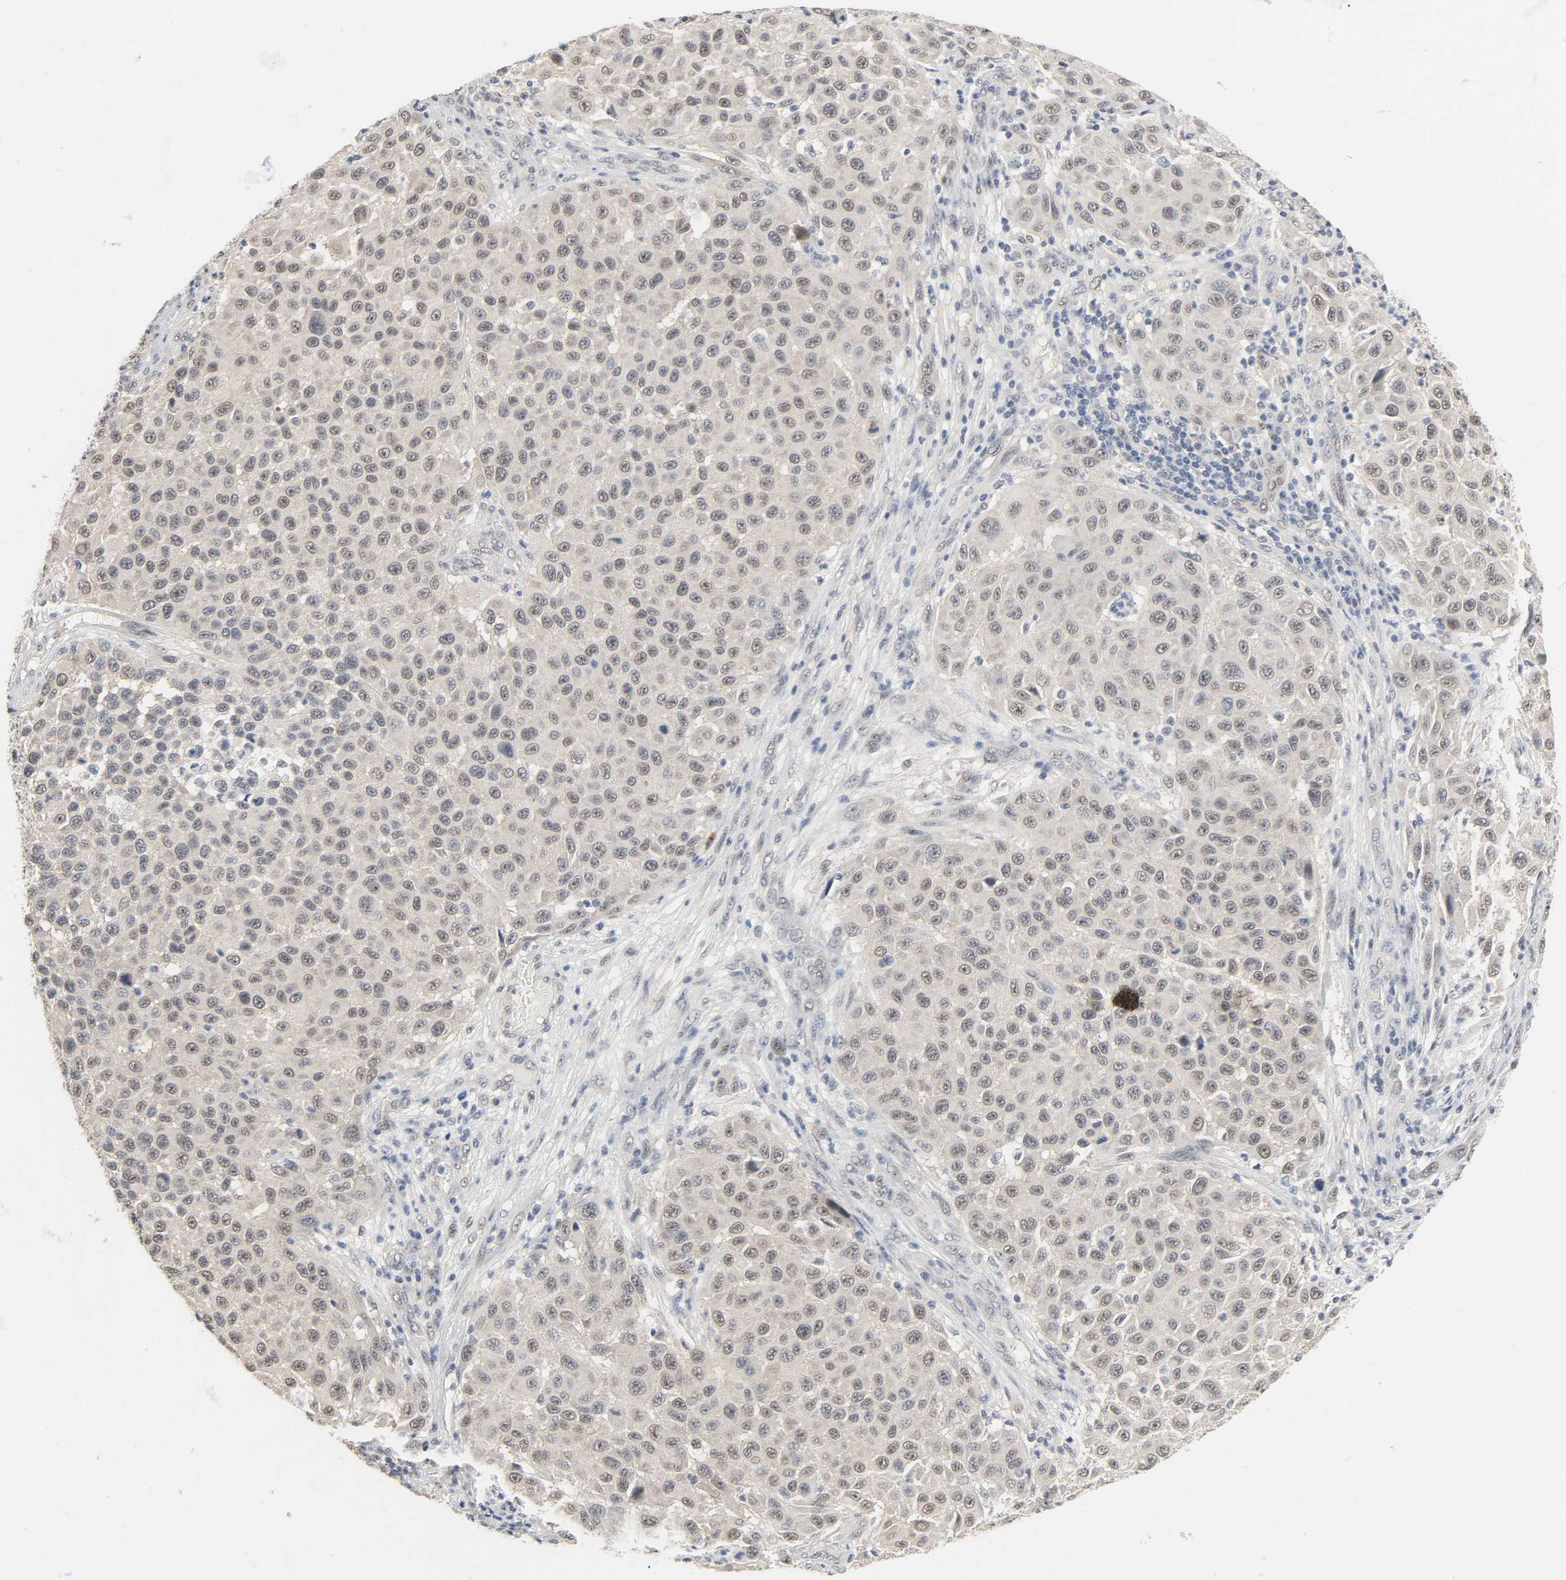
{"staining": {"intensity": "weak", "quantity": "25%-75%", "location": "cytoplasmic/membranous"}, "tissue": "melanoma", "cell_type": "Tumor cells", "image_type": "cancer", "snomed": [{"axis": "morphology", "description": "Malignant melanoma, Metastatic site"}, {"axis": "topography", "description": "Lymph node"}], "caption": "Immunohistochemical staining of human malignant melanoma (metastatic site) displays low levels of weak cytoplasmic/membranous positivity in about 25%-75% of tumor cells.", "gene": "ACSS2", "patient": {"sex": "male", "age": 61}}